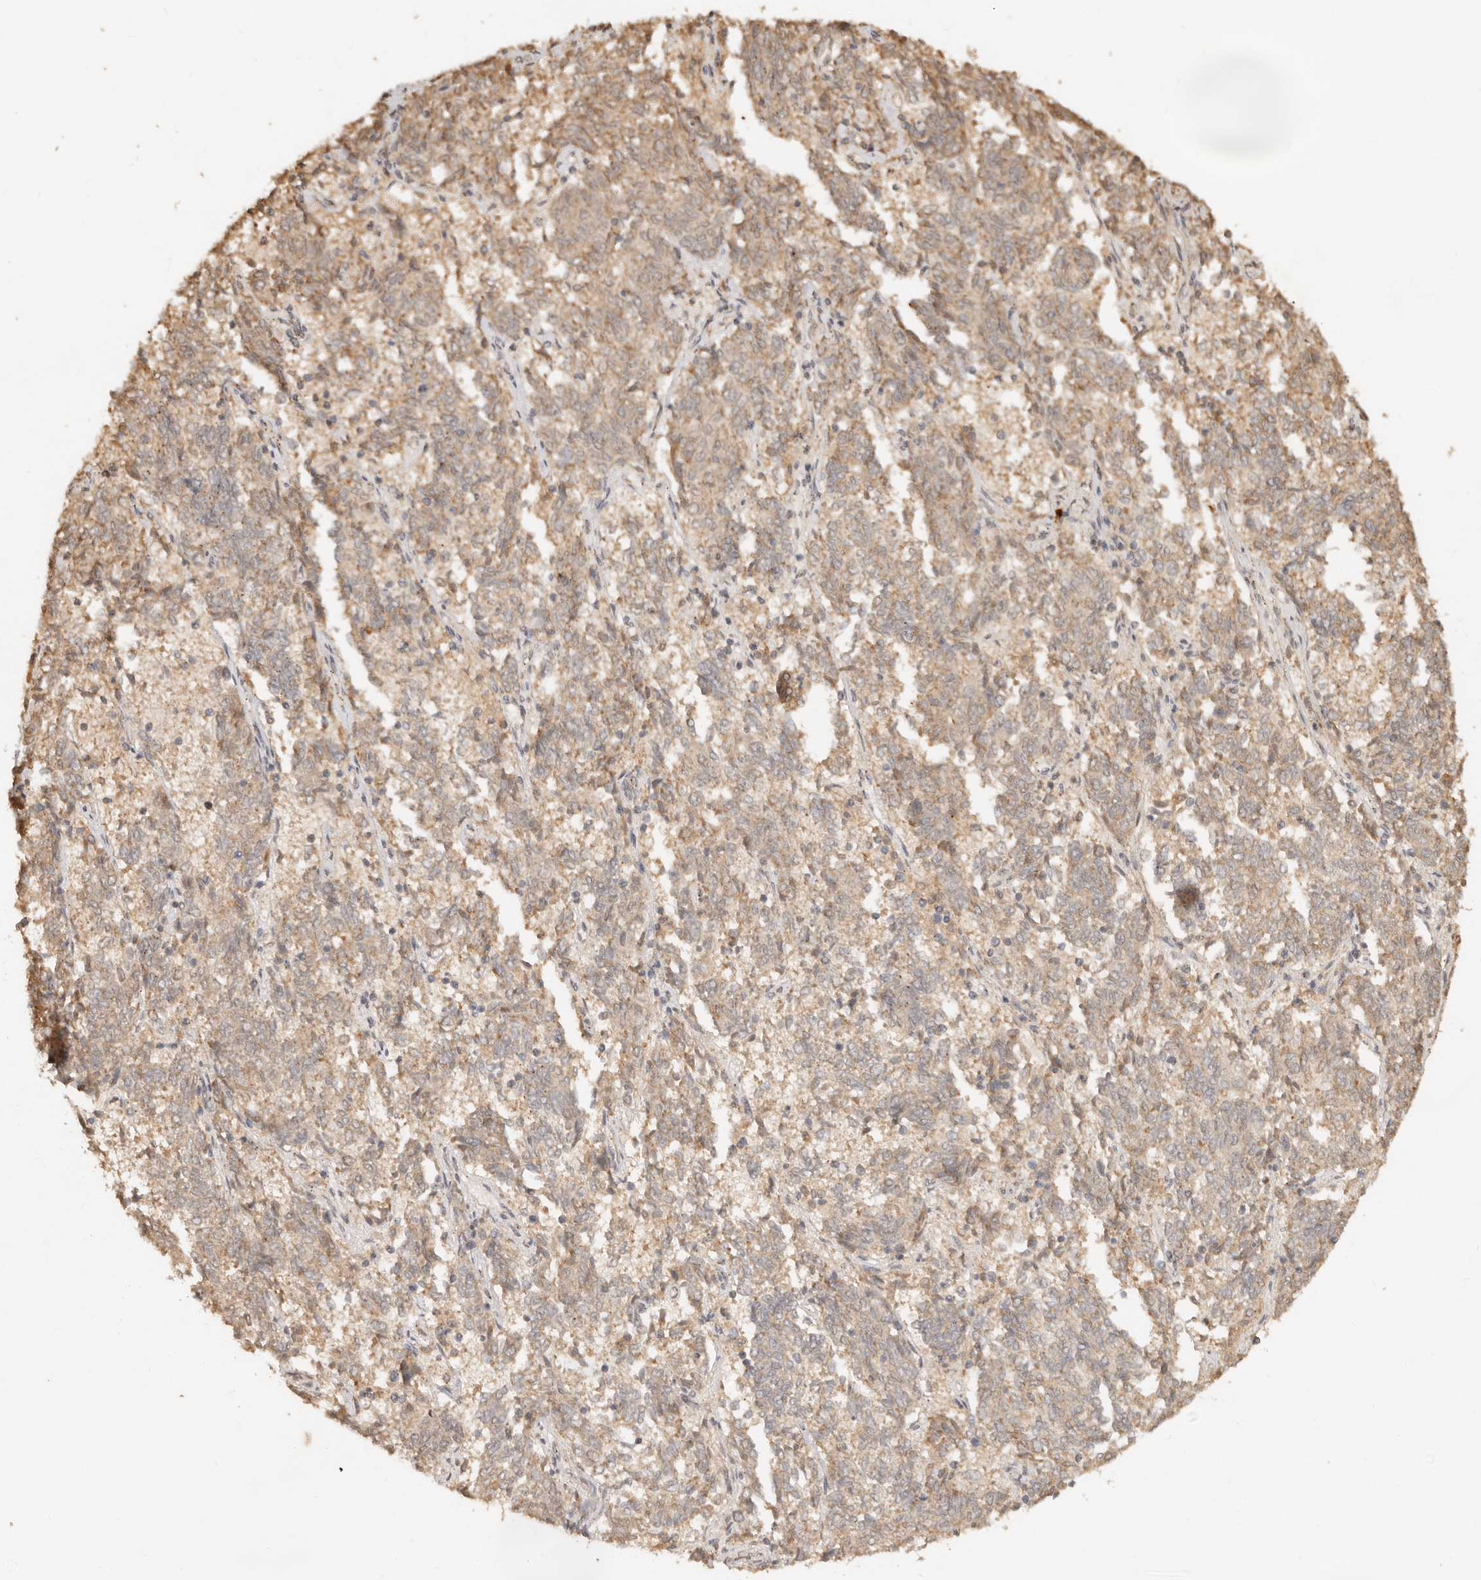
{"staining": {"intensity": "moderate", "quantity": ">75%", "location": "cytoplasmic/membranous"}, "tissue": "endometrial cancer", "cell_type": "Tumor cells", "image_type": "cancer", "snomed": [{"axis": "morphology", "description": "Adenocarcinoma, NOS"}, {"axis": "topography", "description": "Endometrium"}], "caption": "Immunohistochemical staining of human endometrial cancer (adenocarcinoma) displays medium levels of moderate cytoplasmic/membranous staining in approximately >75% of tumor cells. The protein of interest is stained brown, and the nuclei are stained in blue (DAB (3,3'-diaminobenzidine) IHC with brightfield microscopy, high magnification).", "gene": "LMO4", "patient": {"sex": "female", "age": 80}}